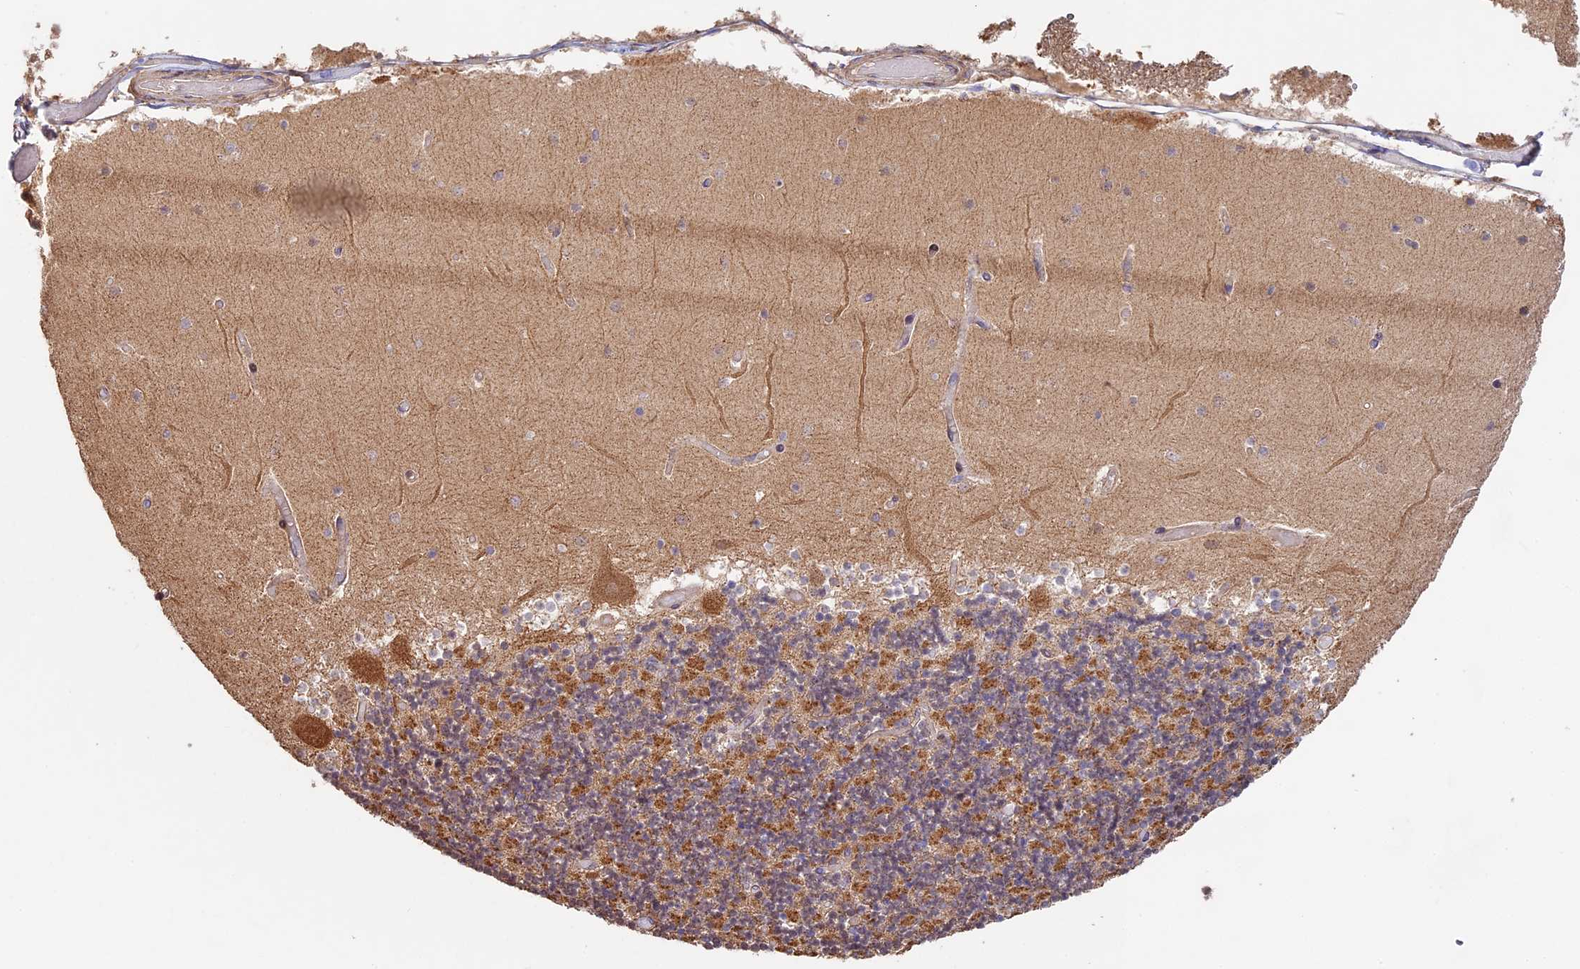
{"staining": {"intensity": "moderate", "quantity": "25%-75%", "location": "cytoplasmic/membranous"}, "tissue": "cerebellum", "cell_type": "Cells in granular layer", "image_type": "normal", "snomed": [{"axis": "morphology", "description": "Normal tissue, NOS"}, {"axis": "topography", "description": "Cerebellum"}], "caption": "Cerebellum stained with immunohistochemistry (IHC) displays moderate cytoplasmic/membranous expression in about 25%-75% of cells in granular layer.", "gene": "BCAS4", "patient": {"sex": "female", "age": 28}}